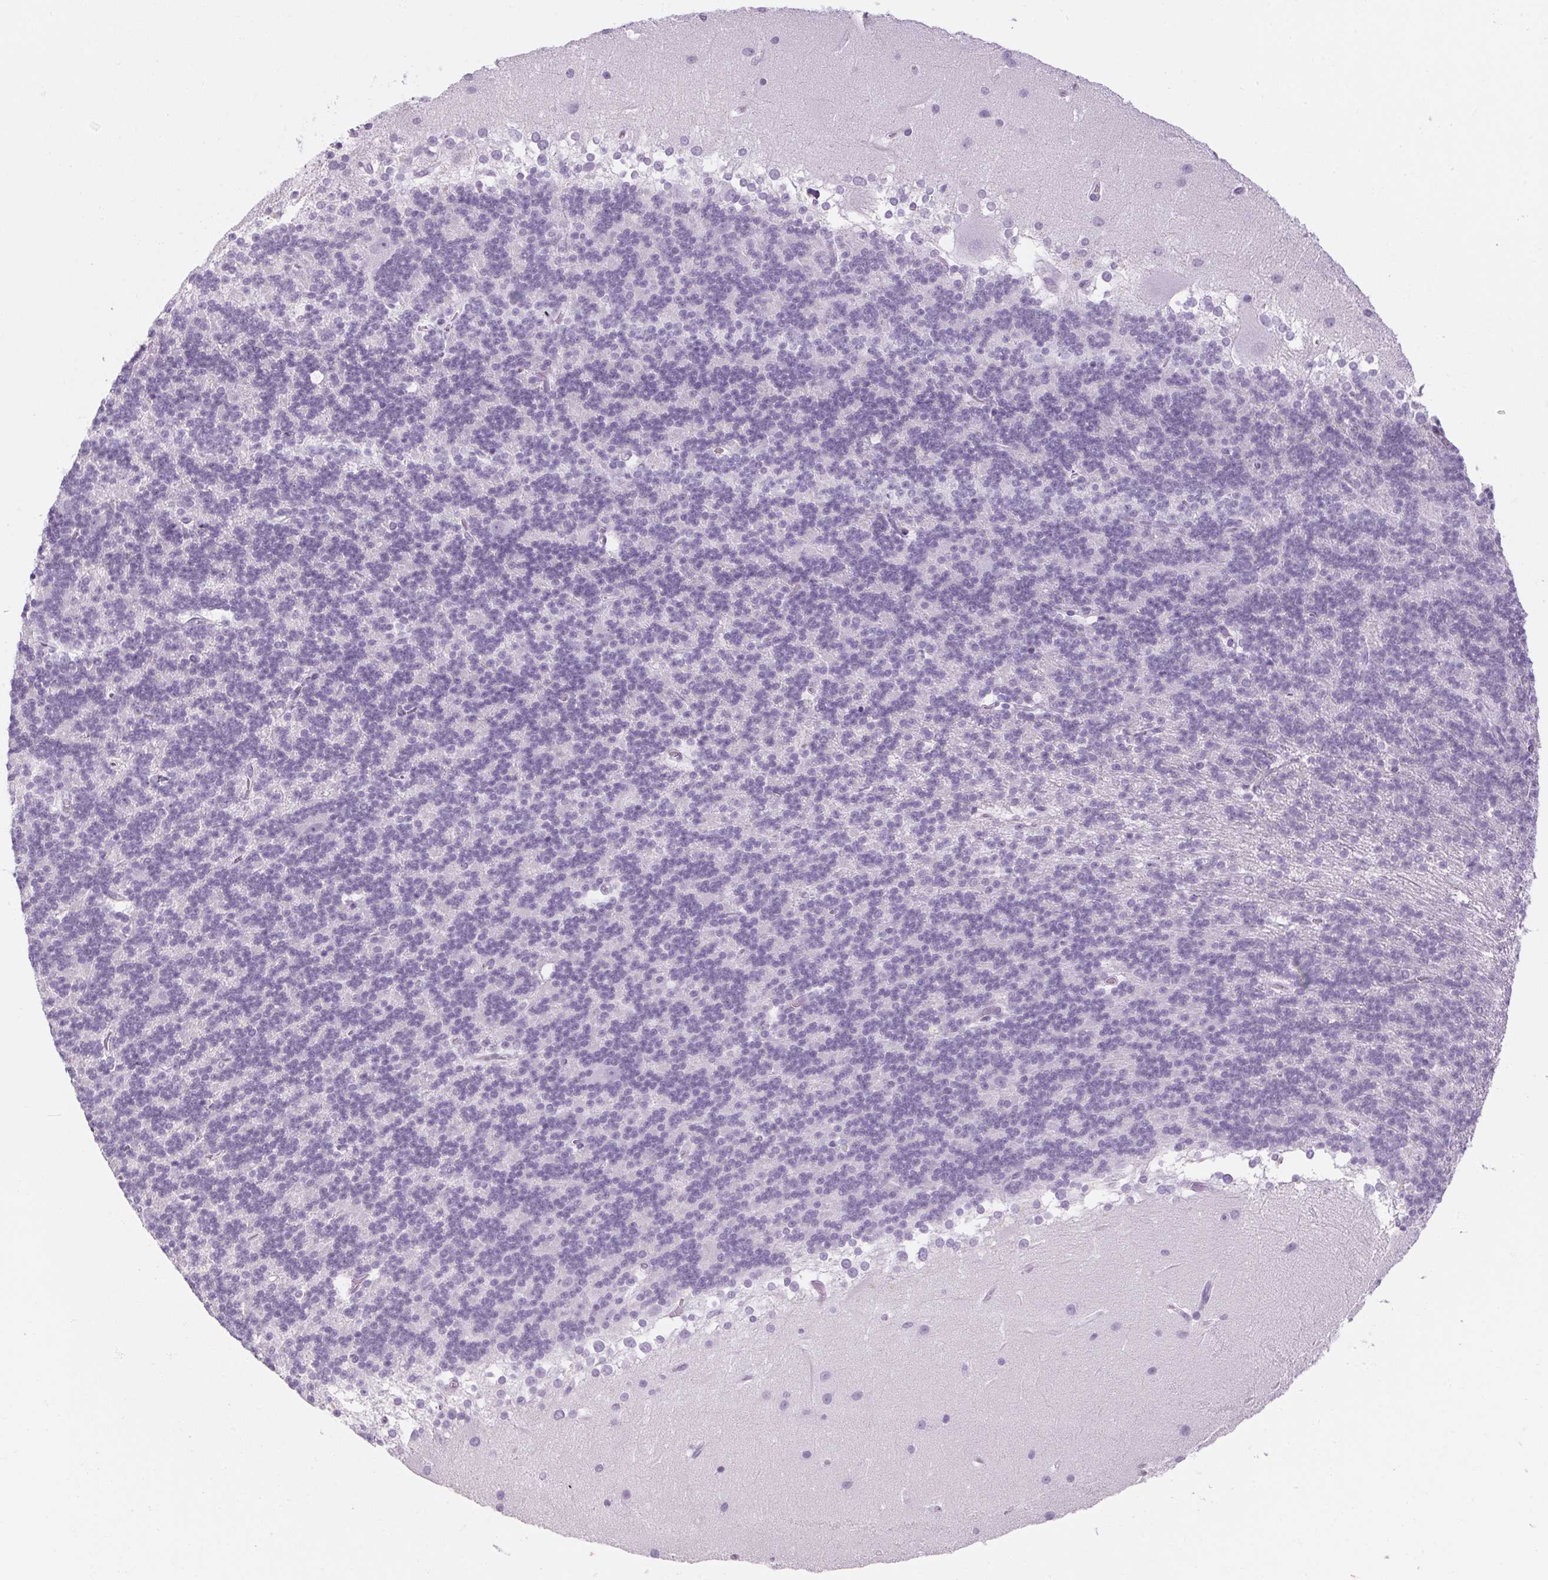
{"staining": {"intensity": "negative", "quantity": "none", "location": "none"}, "tissue": "cerebellum", "cell_type": "Cells in granular layer", "image_type": "normal", "snomed": [{"axis": "morphology", "description": "Normal tissue, NOS"}, {"axis": "topography", "description": "Cerebellum"}], "caption": "Immunohistochemical staining of unremarkable human cerebellum demonstrates no significant staining in cells in granular layer.", "gene": "RPTN", "patient": {"sex": "female", "age": 19}}